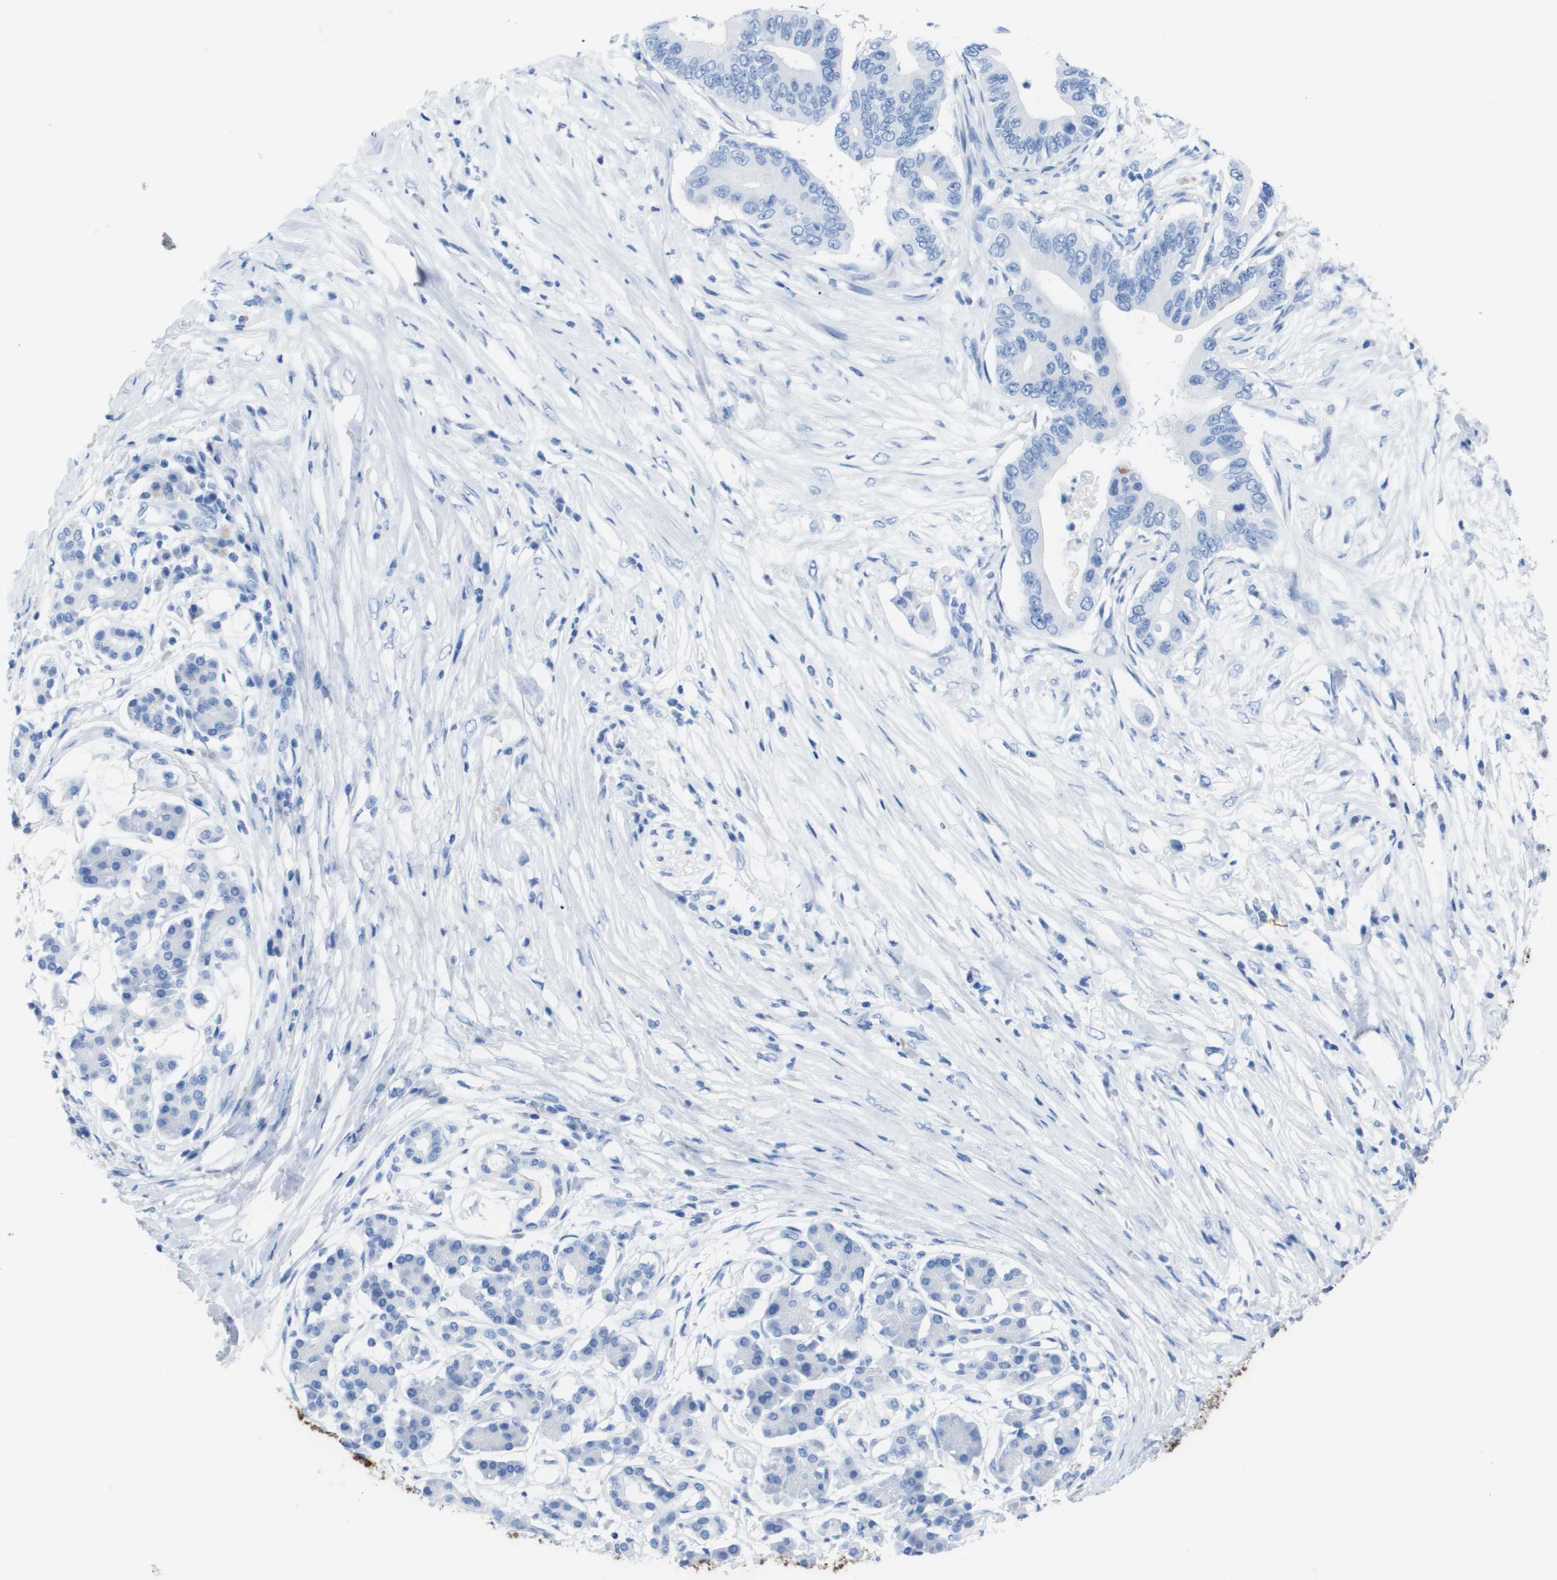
{"staining": {"intensity": "negative", "quantity": "none", "location": "none"}, "tissue": "pancreatic cancer", "cell_type": "Tumor cells", "image_type": "cancer", "snomed": [{"axis": "morphology", "description": "Adenocarcinoma, NOS"}, {"axis": "topography", "description": "Pancreas"}], "caption": "A histopathology image of human pancreatic cancer is negative for staining in tumor cells. Nuclei are stained in blue.", "gene": "KCNA3", "patient": {"sex": "male", "age": 77}}